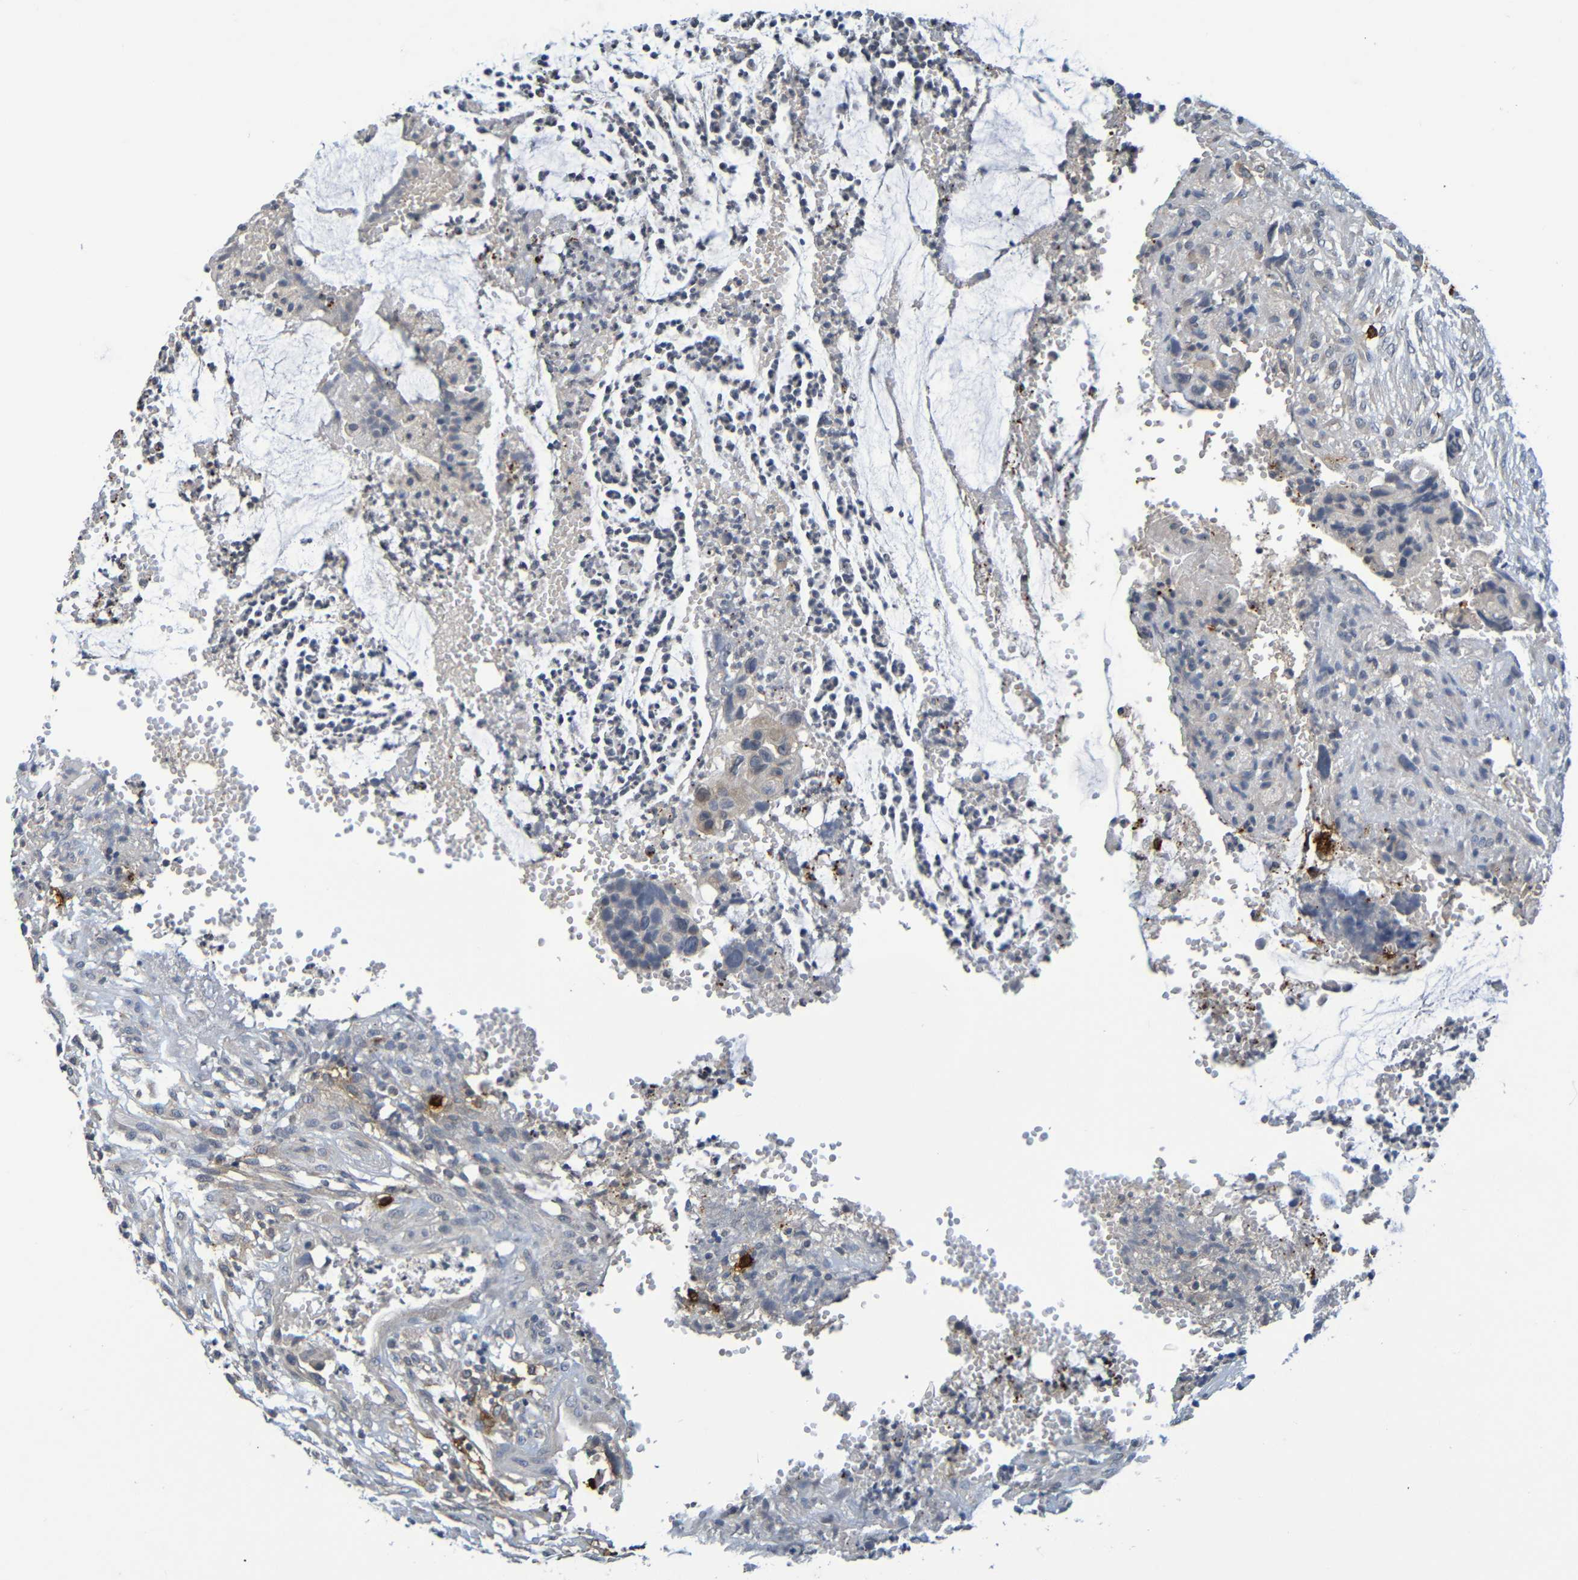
{"staining": {"intensity": "weak", "quantity": ">75%", "location": "cytoplasmic/membranous"}, "tissue": "colorectal cancer", "cell_type": "Tumor cells", "image_type": "cancer", "snomed": [{"axis": "morphology", "description": "Adenocarcinoma, NOS"}, {"axis": "topography", "description": "Colon"}], "caption": "Immunohistochemistry micrograph of human colorectal cancer stained for a protein (brown), which shows low levels of weak cytoplasmic/membranous expression in about >75% of tumor cells.", "gene": "C3AR1", "patient": {"sex": "female", "age": 57}}